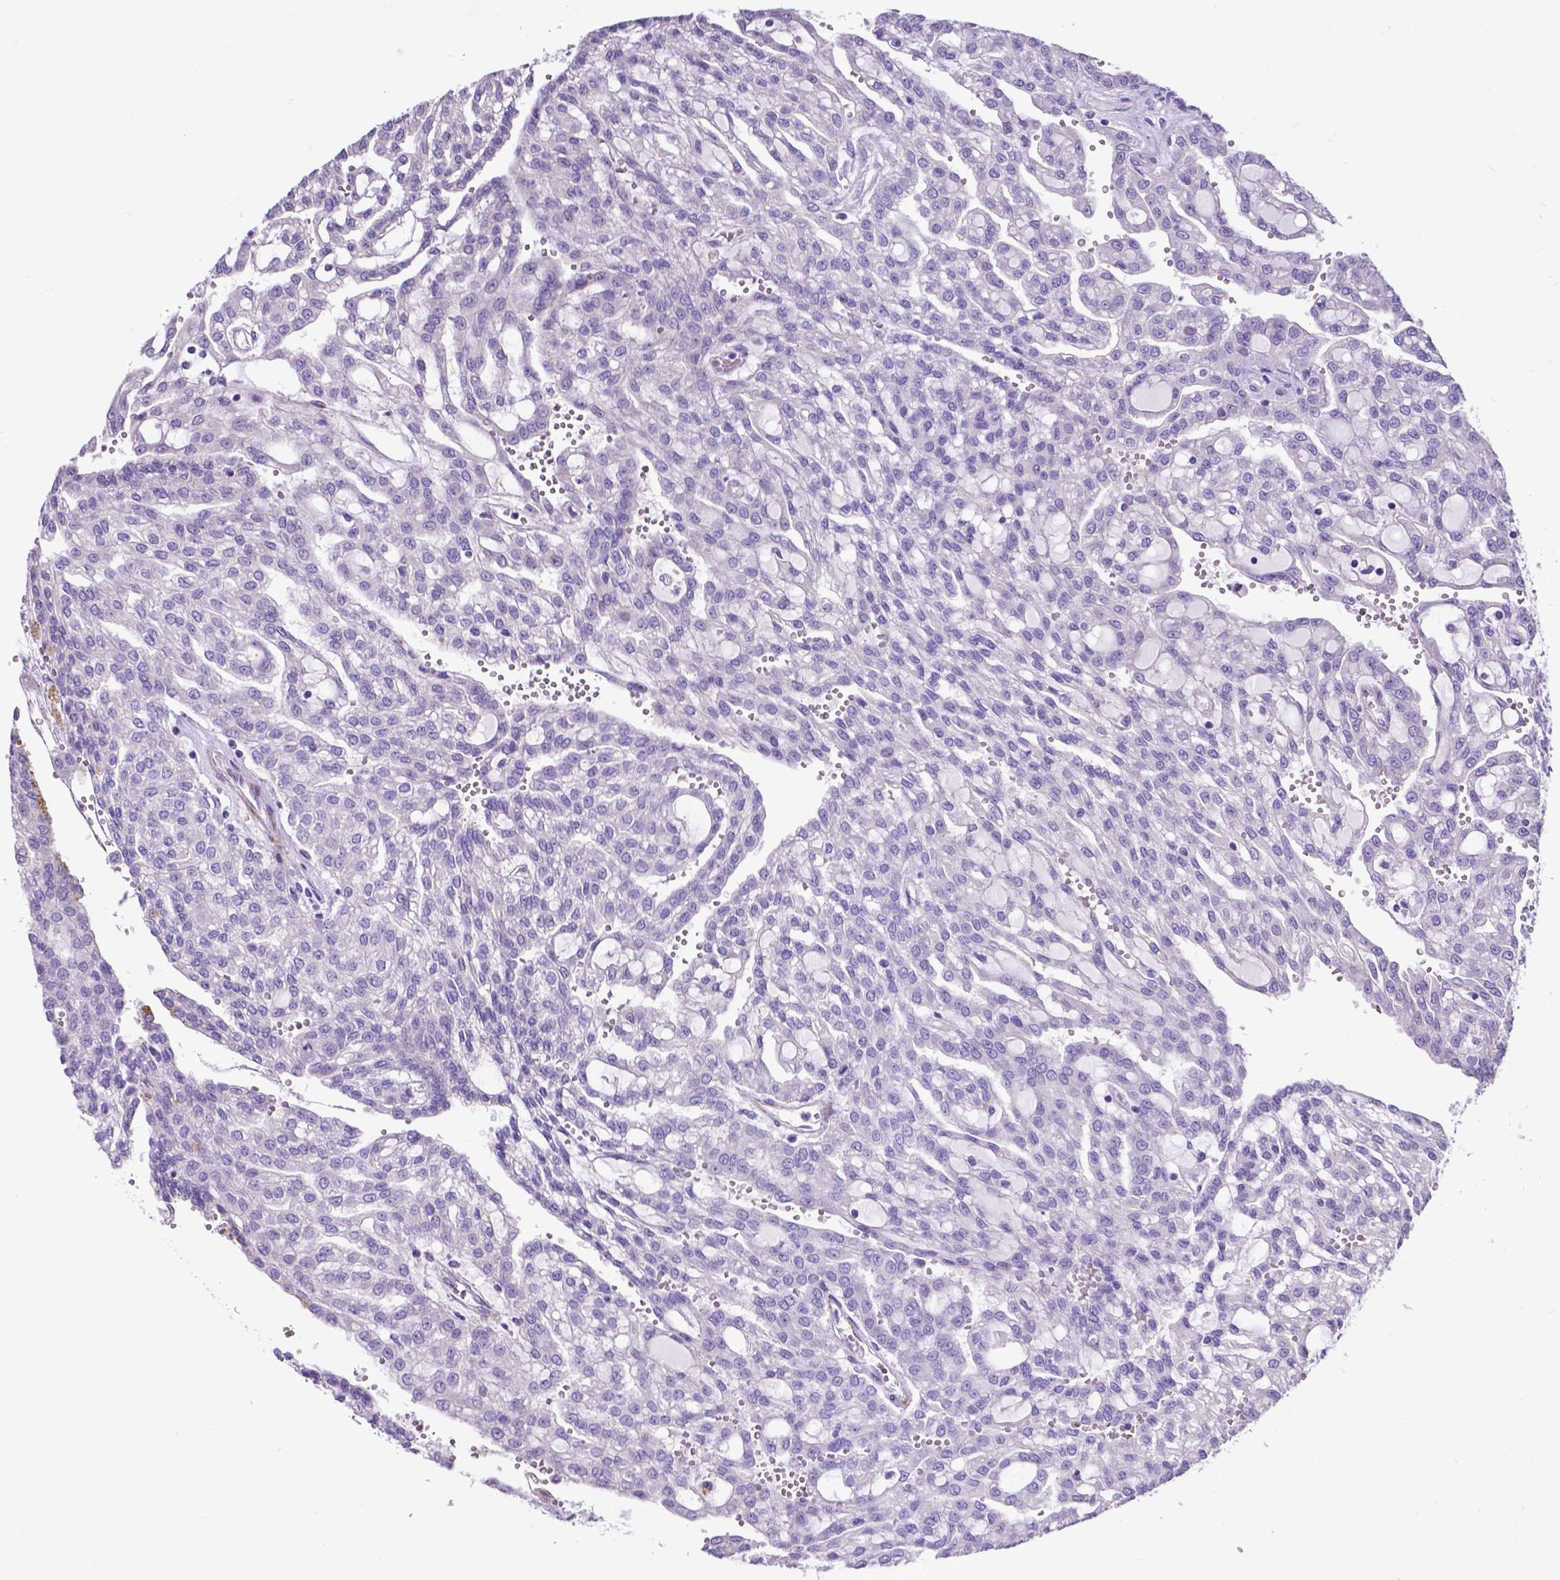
{"staining": {"intensity": "negative", "quantity": "none", "location": "none"}, "tissue": "renal cancer", "cell_type": "Tumor cells", "image_type": "cancer", "snomed": [{"axis": "morphology", "description": "Adenocarcinoma, NOS"}, {"axis": "topography", "description": "Kidney"}], "caption": "A histopathology image of human adenocarcinoma (renal) is negative for staining in tumor cells.", "gene": "PFKFB4", "patient": {"sex": "male", "age": 63}}